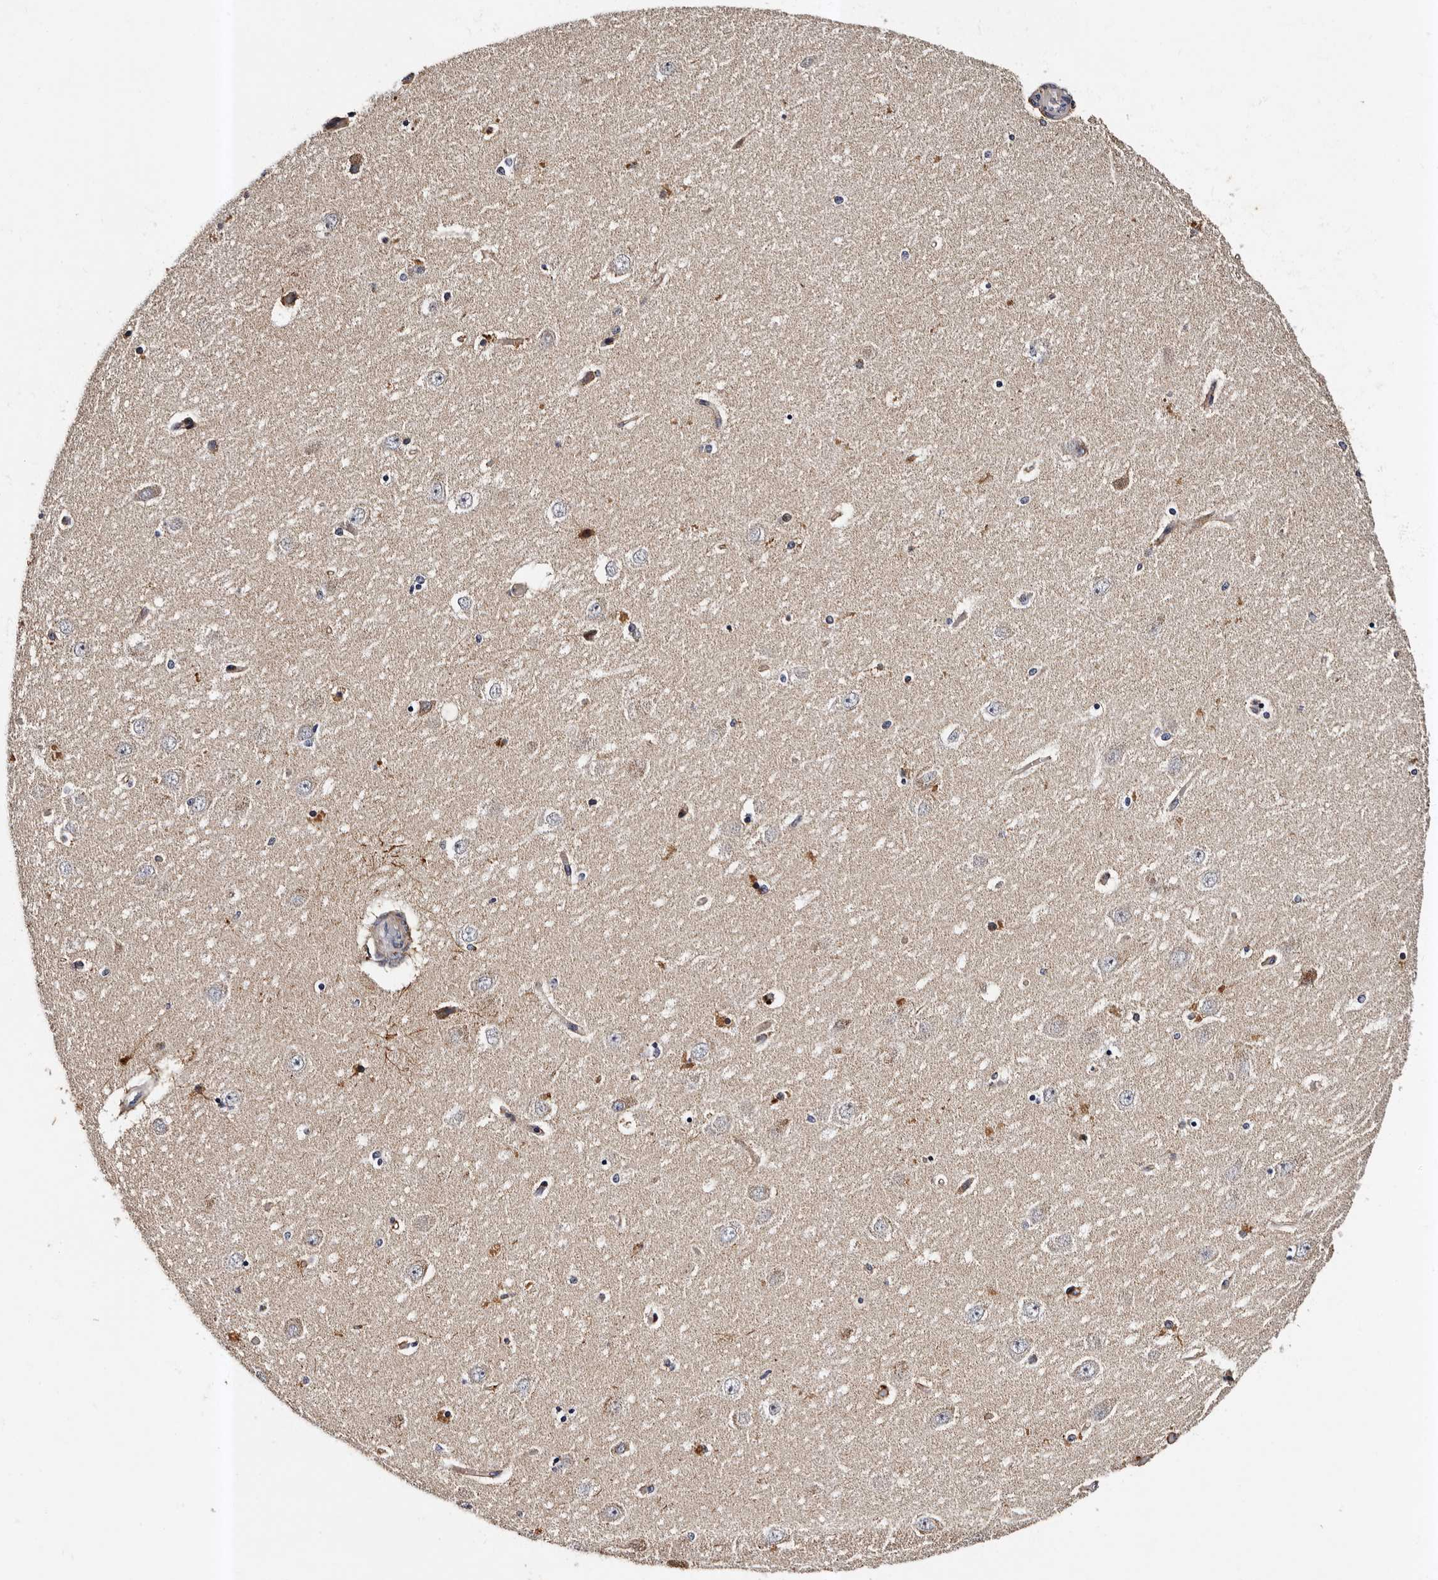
{"staining": {"intensity": "strong", "quantity": "25%-75%", "location": "cytoplasmic/membranous"}, "tissue": "hippocampus", "cell_type": "Glial cells", "image_type": "normal", "snomed": [{"axis": "morphology", "description": "Normal tissue, NOS"}, {"axis": "topography", "description": "Hippocampus"}], "caption": "Immunohistochemical staining of normal human hippocampus exhibits high levels of strong cytoplasmic/membranous staining in about 25%-75% of glial cells. The staining is performed using DAB brown chromogen to label protein expression. The nuclei are counter-stained blue using hematoxylin.", "gene": "ADCK5", "patient": {"sex": "female", "age": 54}}